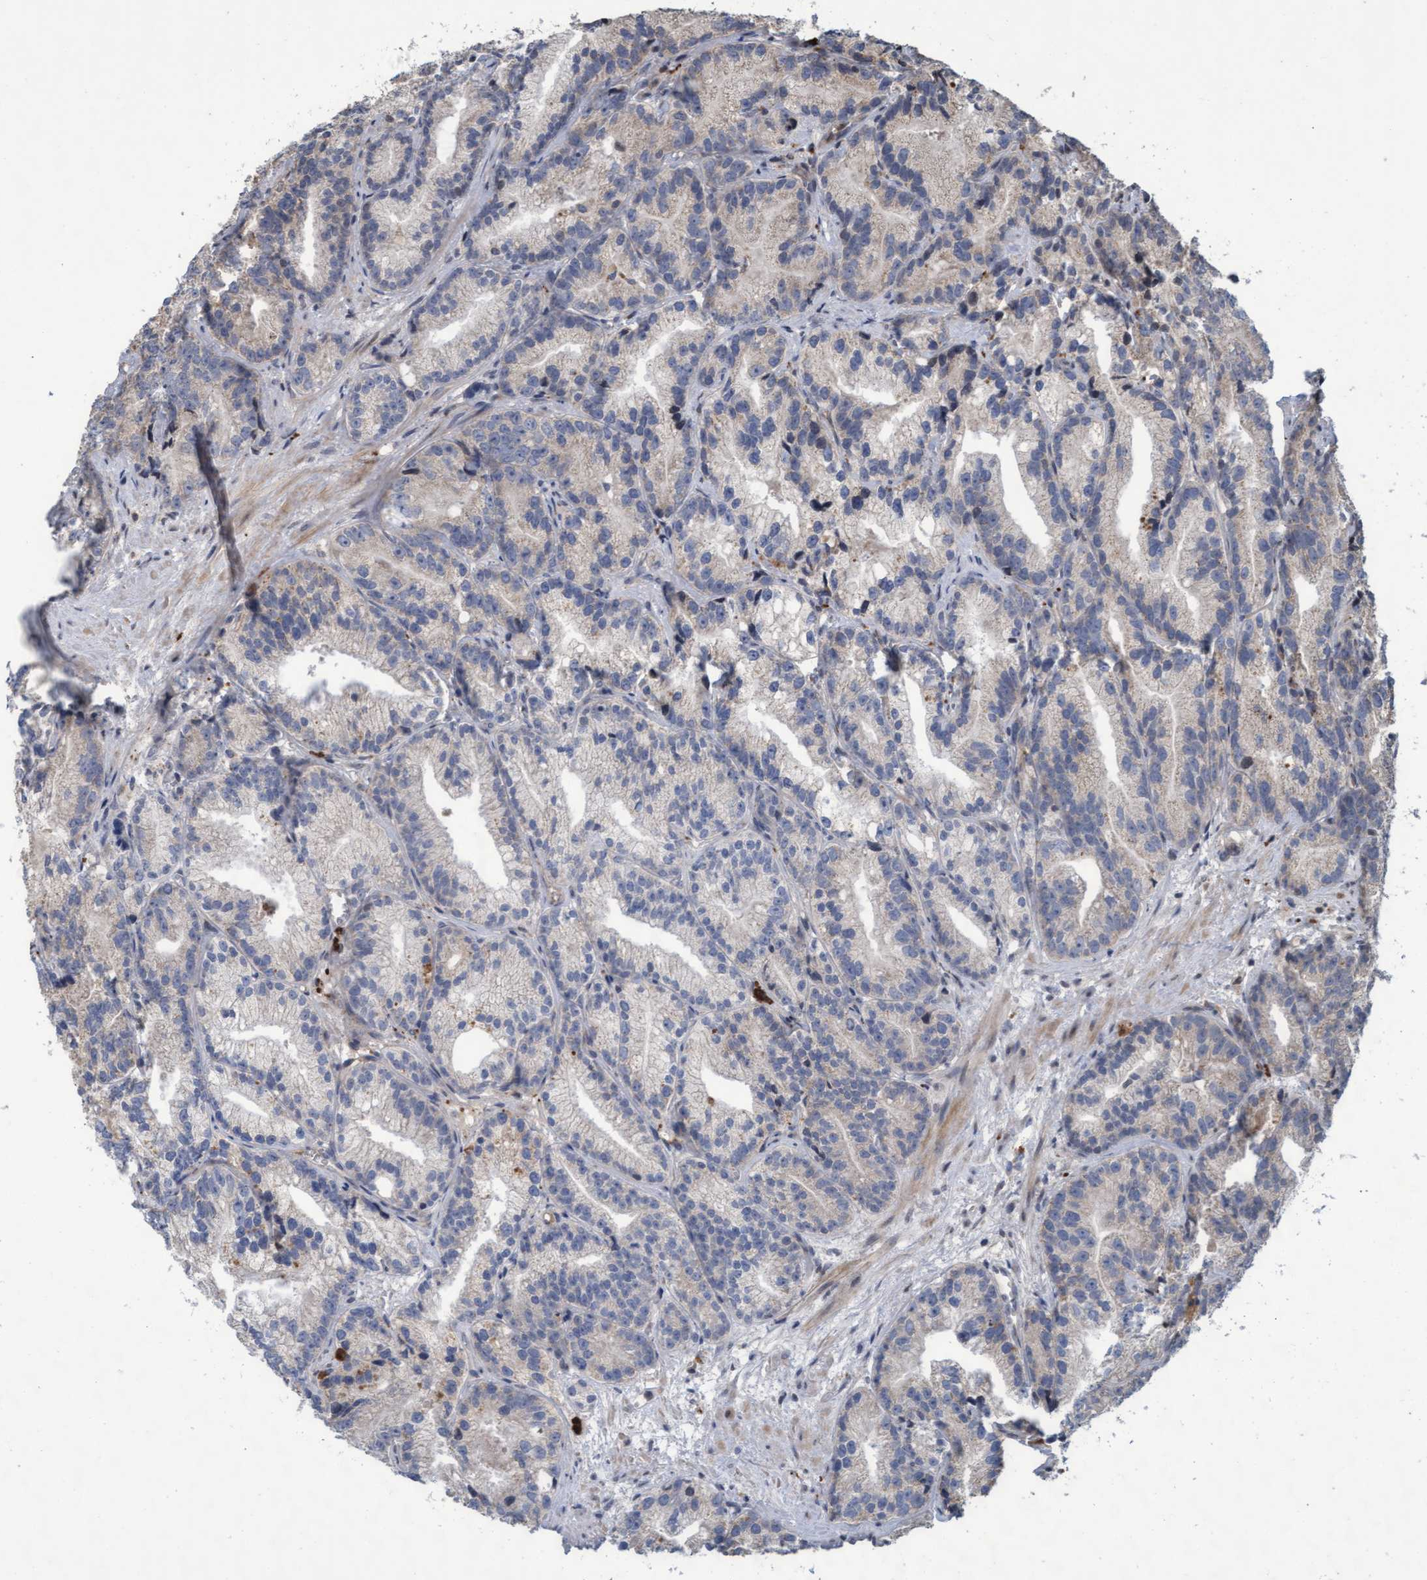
{"staining": {"intensity": "weak", "quantity": "<25%", "location": "cytoplasmic/membranous"}, "tissue": "prostate cancer", "cell_type": "Tumor cells", "image_type": "cancer", "snomed": [{"axis": "morphology", "description": "Adenocarcinoma, Low grade"}, {"axis": "topography", "description": "Prostate"}], "caption": "Image shows no protein staining in tumor cells of low-grade adenocarcinoma (prostate) tissue. (DAB IHC, high magnification).", "gene": "KCNC2", "patient": {"sex": "male", "age": 89}}